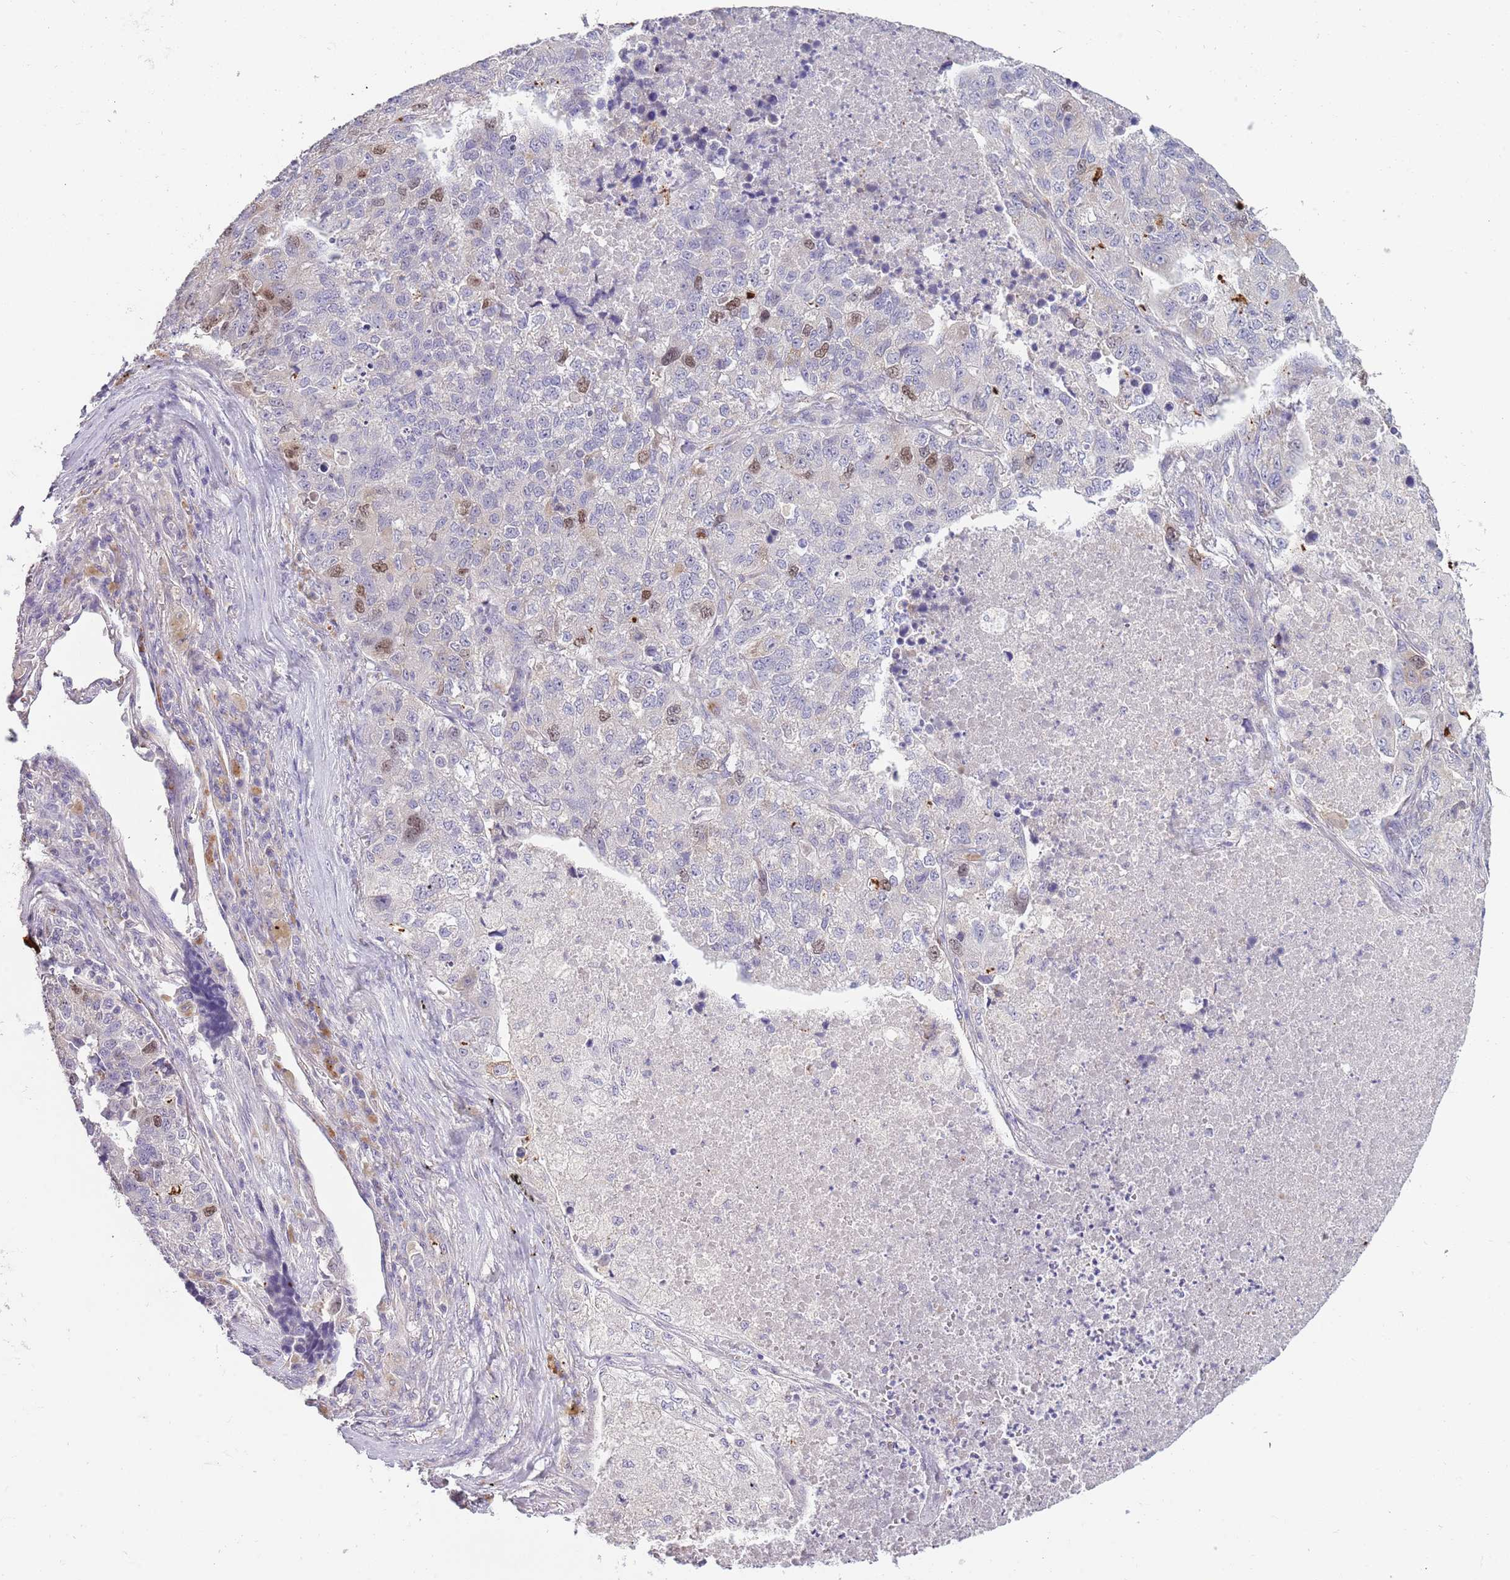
{"staining": {"intensity": "moderate", "quantity": "<25%", "location": "nuclear"}, "tissue": "lung cancer", "cell_type": "Tumor cells", "image_type": "cancer", "snomed": [{"axis": "morphology", "description": "Adenocarcinoma, NOS"}, {"axis": "topography", "description": "Lung"}], "caption": "Immunohistochemical staining of lung cancer displays low levels of moderate nuclear staining in approximately <25% of tumor cells.", "gene": "PIMREG", "patient": {"sex": "male", "age": 49}}